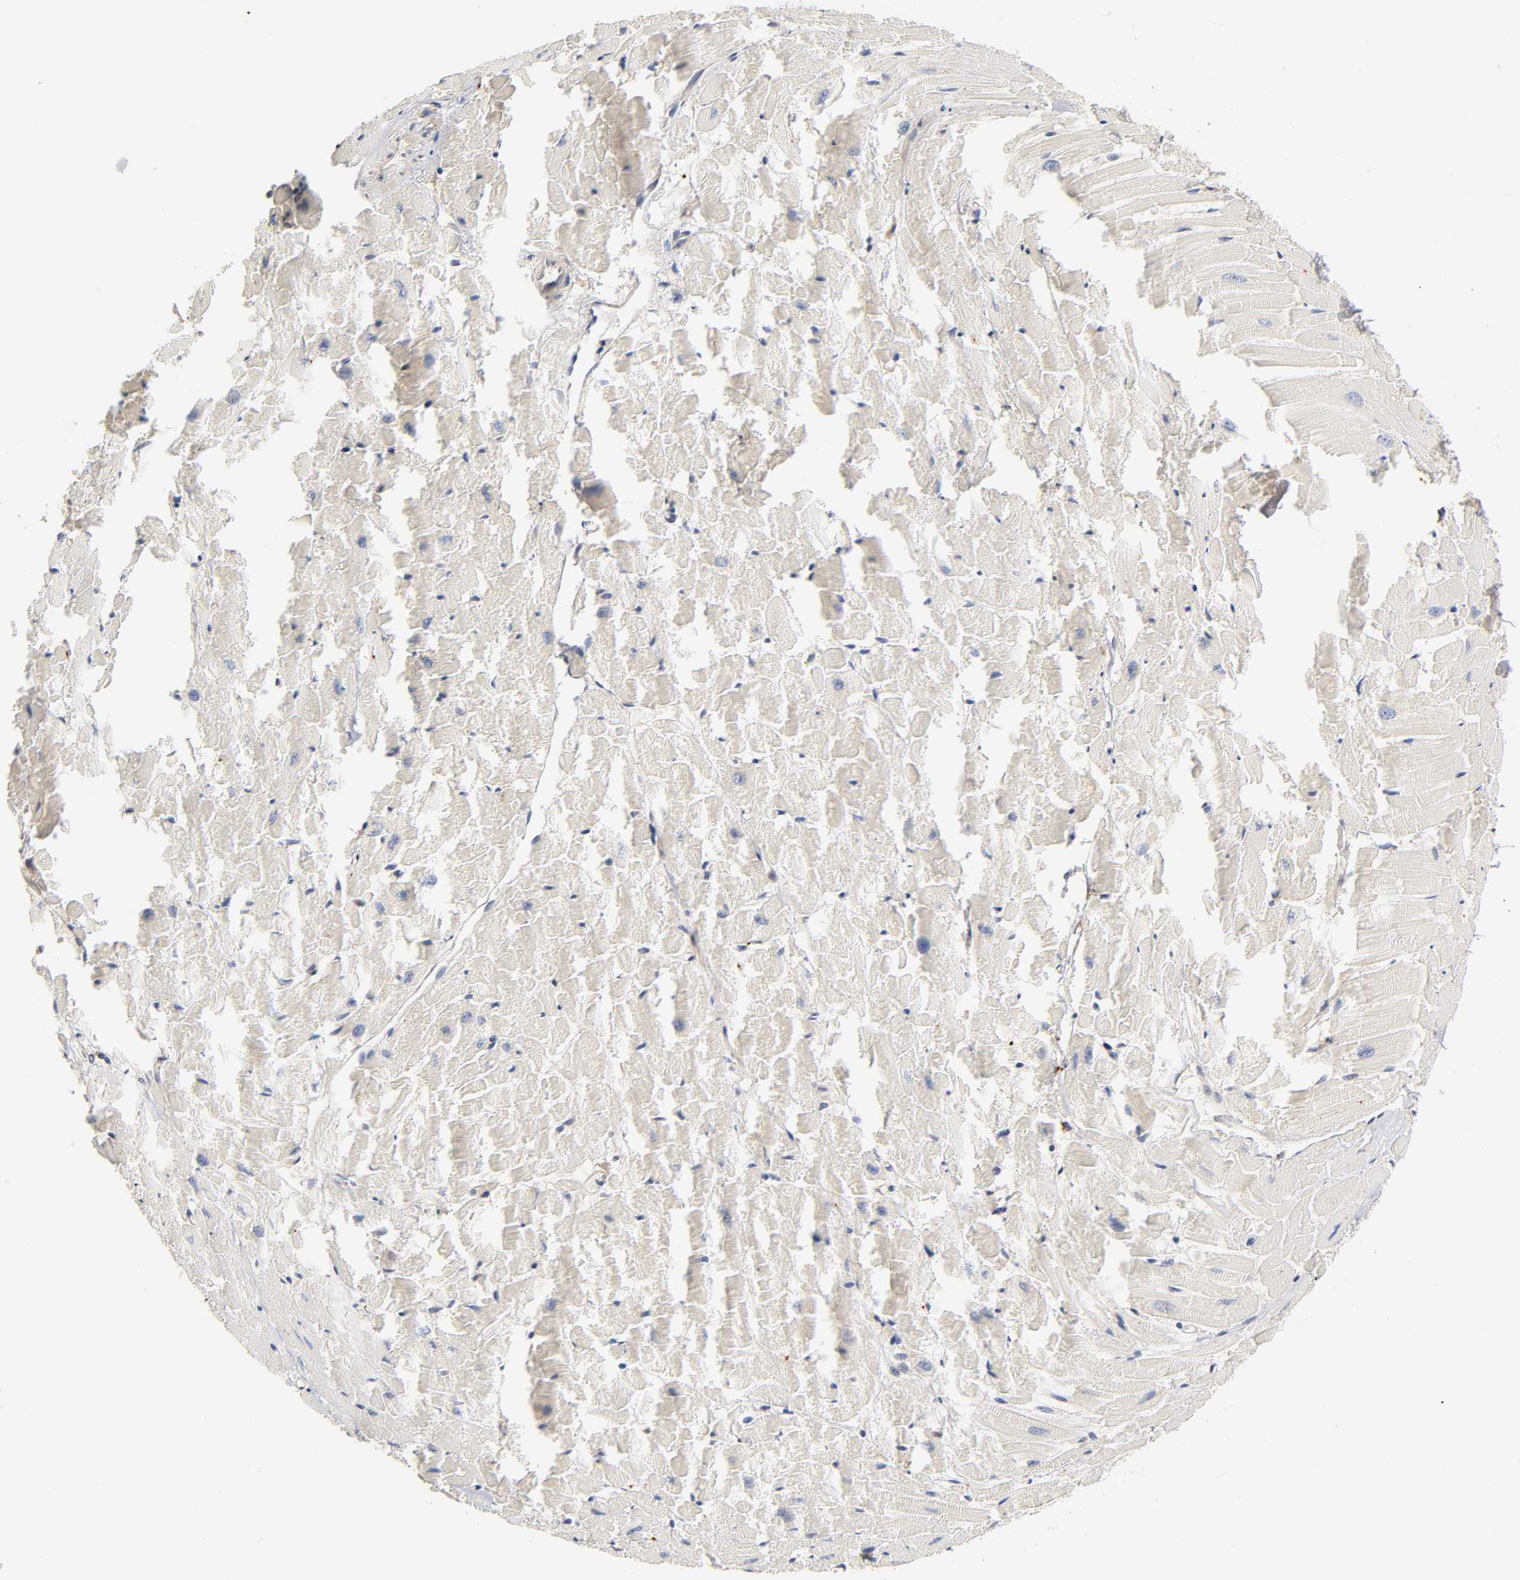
{"staining": {"intensity": "negative", "quantity": "none", "location": "none"}, "tissue": "heart muscle", "cell_type": "Cardiomyocytes", "image_type": "normal", "snomed": [{"axis": "morphology", "description": "Normal tissue, NOS"}, {"axis": "topography", "description": "Heart"}], "caption": "This is an immunohistochemistry micrograph of unremarkable human heart muscle. There is no staining in cardiomyocytes.", "gene": "RHOA", "patient": {"sex": "female", "age": 19}}